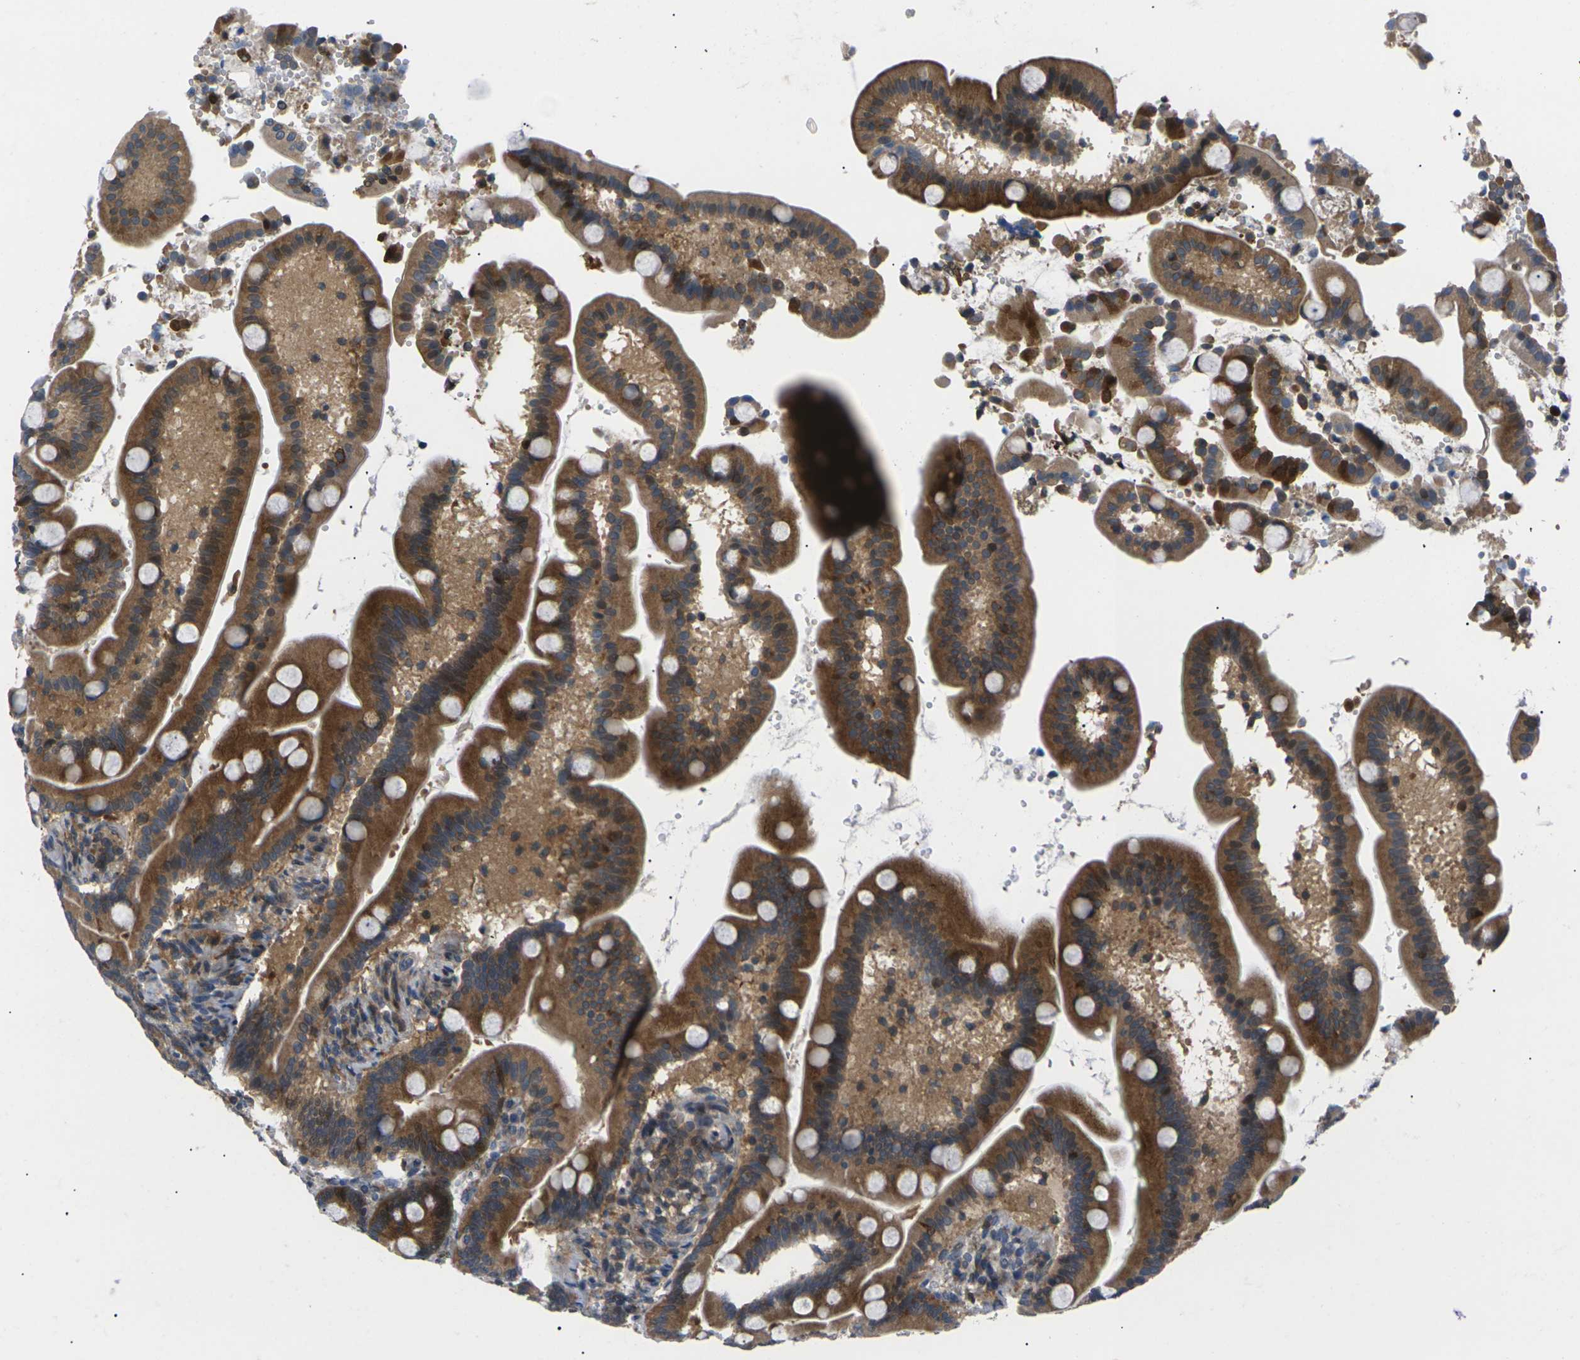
{"staining": {"intensity": "strong", "quantity": ">75%", "location": "cytoplasmic/membranous"}, "tissue": "duodenum", "cell_type": "Glandular cells", "image_type": "normal", "snomed": [{"axis": "morphology", "description": "Normal tissue, NOS"}, {"axis": "topography", "description": "Duodenum"}], "caption": "Approximately >75% of glandular cells in benign duodenum demonstrate strong cytoplasmic/membranous protein staining as visualized by brown immunohistochemical staining.", "gene": "RPS6KA3", "patient": {"sex": "male", "age": 54}}